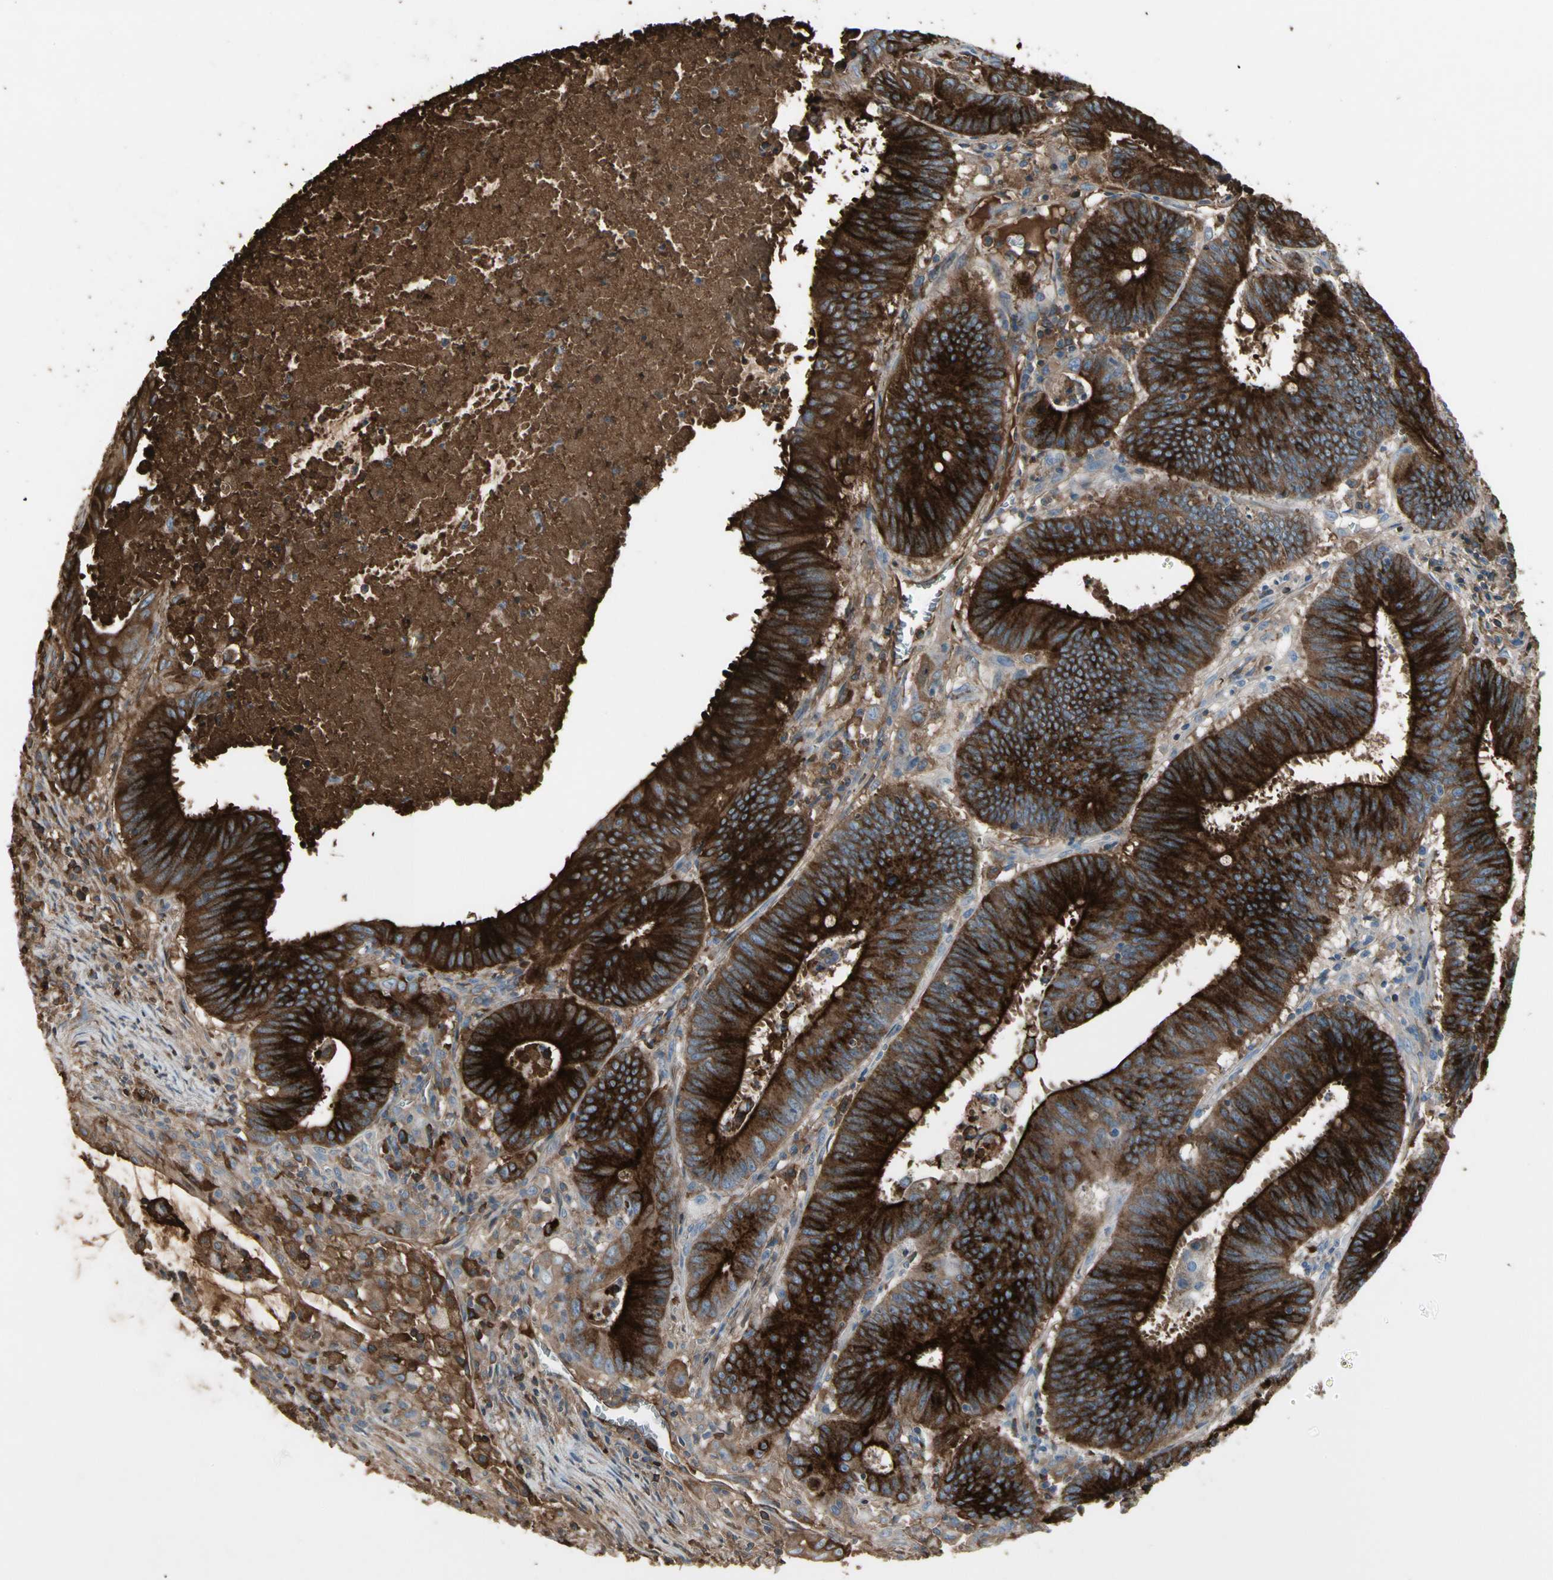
{"staining": {"intensity": "strong", "quantity": ">75%", "location": "cytoplasmic/membranous"}, "tissue": "colorectal cancer", "cell_type": "Tumor cells", "image_type": "cancer", "snomed": [{"axis": "morphology", "description": "Adenocarcinoma, NOS"}, {"axis": "topography", "description": "Colon"}], "caption": "The immunohistochemical stain highlights strong cytoplasmic/membranous positivity in tumor cells of colorectal cancer (adenocarcinoma) tissue.", "gene": "PIGR", "patient": {"sex": "male", "age": 45}}